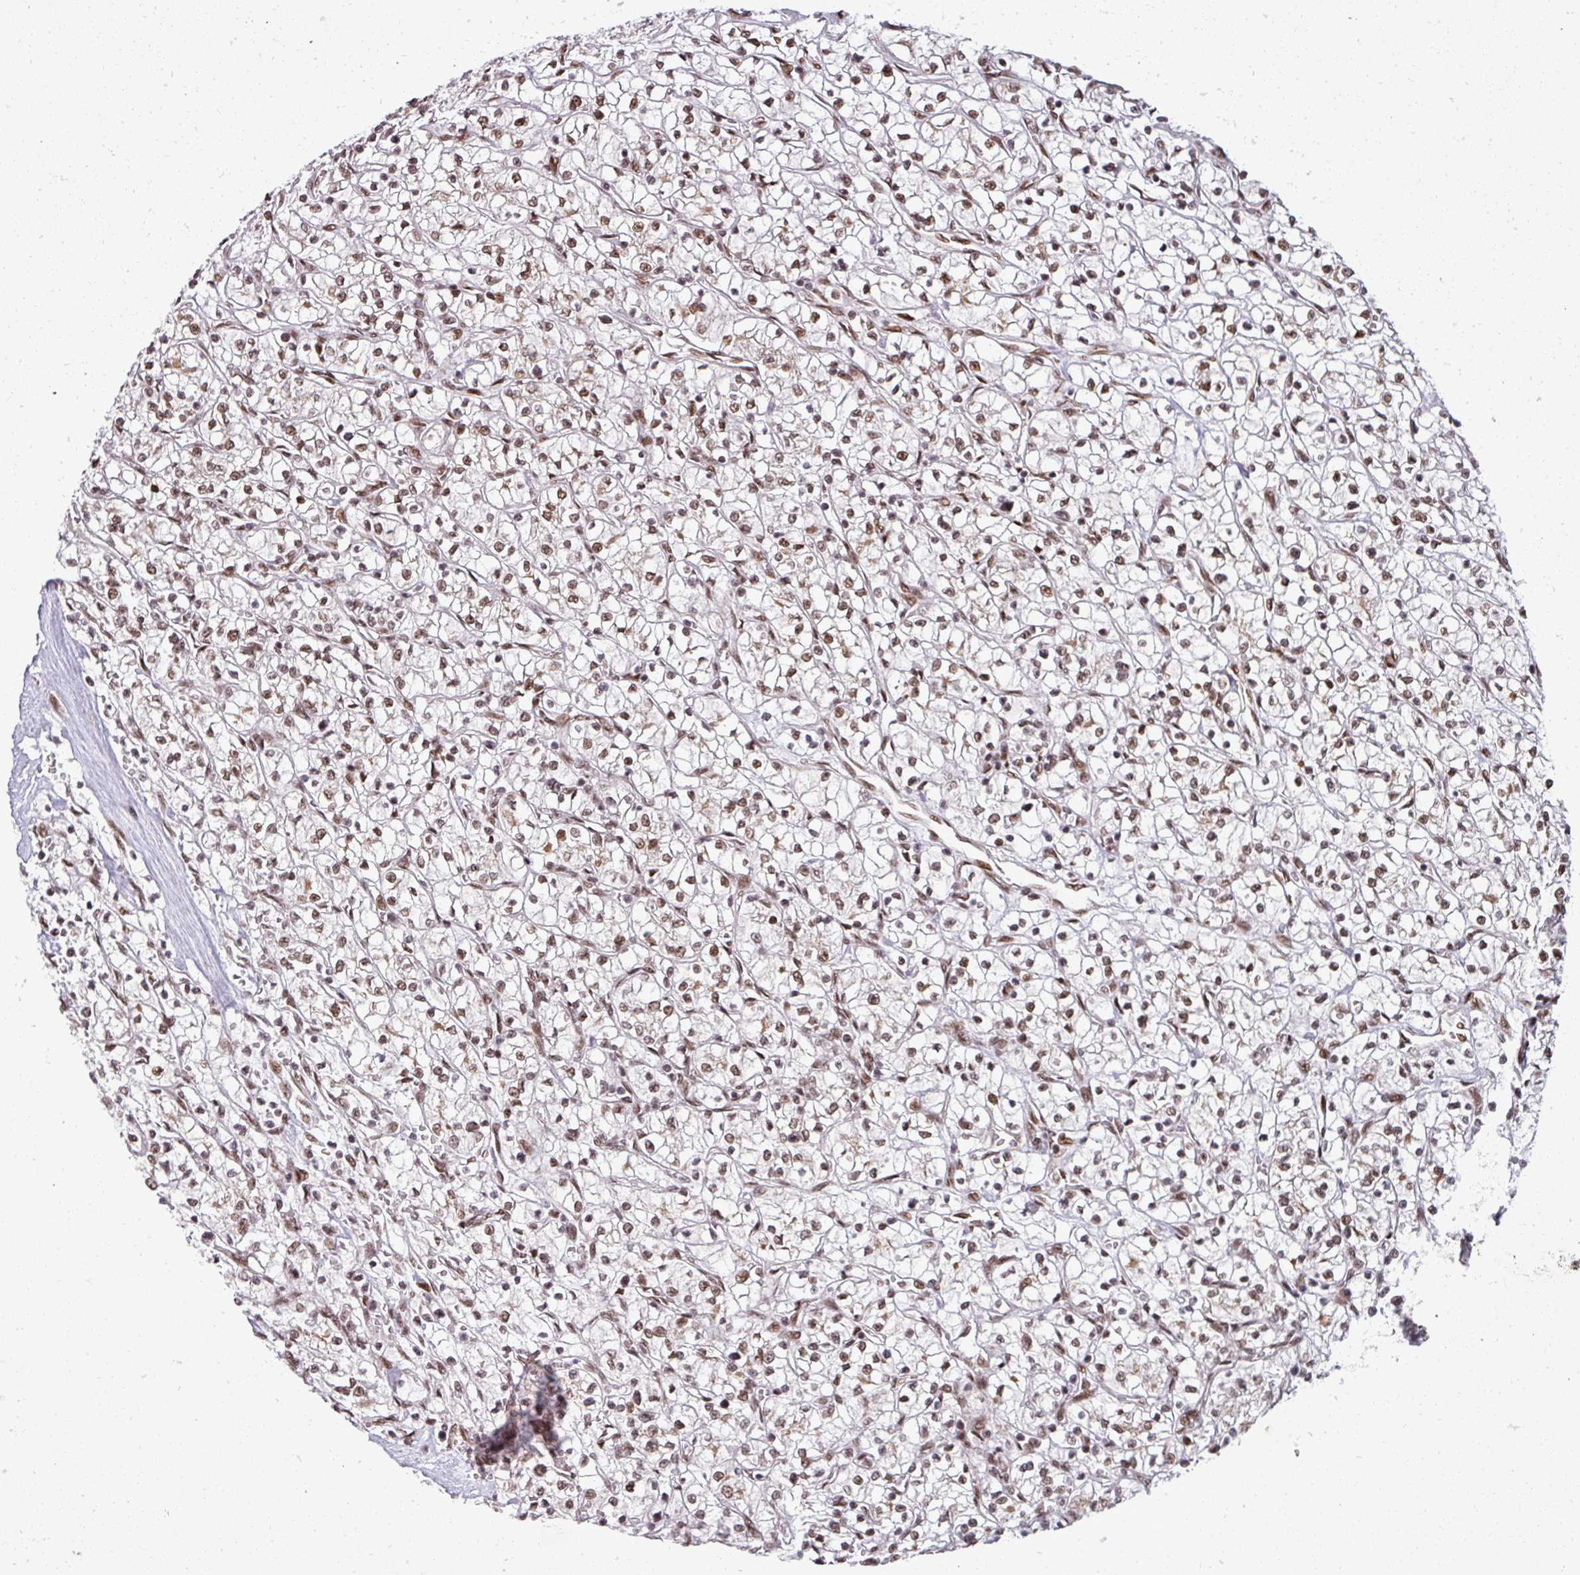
{"staining": {"intensity": "moderate", "quantity": ">75%", "location": "nuclear"}, "tissue": "renal cancer", "cell_type": "Tumor cells", "image_type": "cancer", "snomed": [{"axis": "morphology", "description": "Adenocarcinoma, NOS"}, {"axis": "topography", "description": "Kidney"}], "caption": "There is medium levels of moderate nuclear expression in tumor cells of renal adenocarcinoma, as demonstrated by immunohistochemical staining (brown color).", "gene": "PTPN20", "patient": {"sex": "female", "age": 64}}